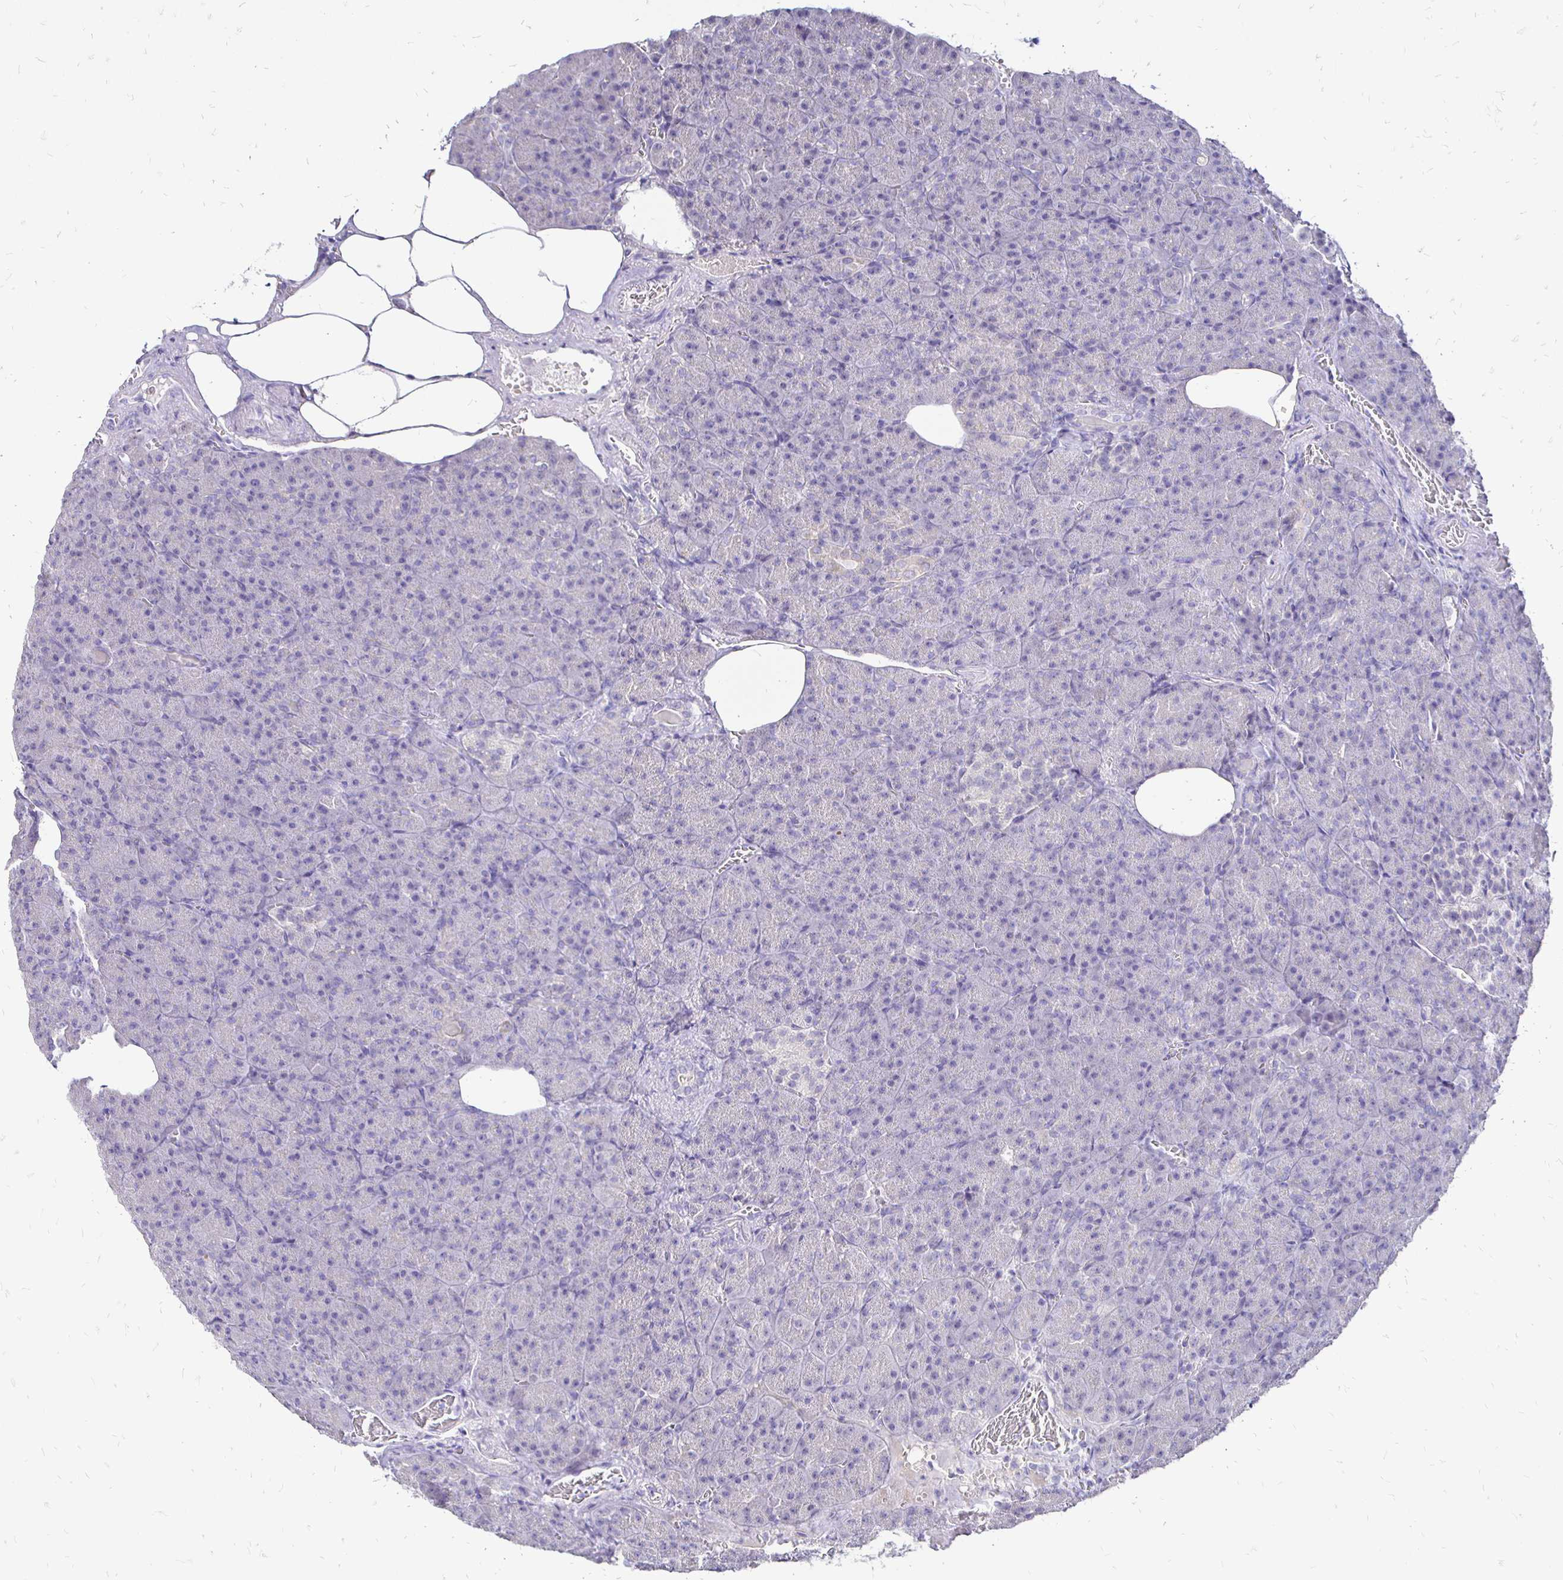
{"staining": {"intensity": "negative", "quantity": "none", "location": "none"}, "tissue": "pancreas", "cell_type": "Exocrine glandular cells", "image_type": "normal", "snomed": [{"axis": "morphology", "description": "Normal tissue, NOS"}, {"axis": "topography", "description": "Pancreas"}], "caption": "Human pancreas stained for a protein using IHC shows no positivity in exocrine glandular cells.", "gene": "IRGC", "patient": {"sex": "female", "age": 74}}